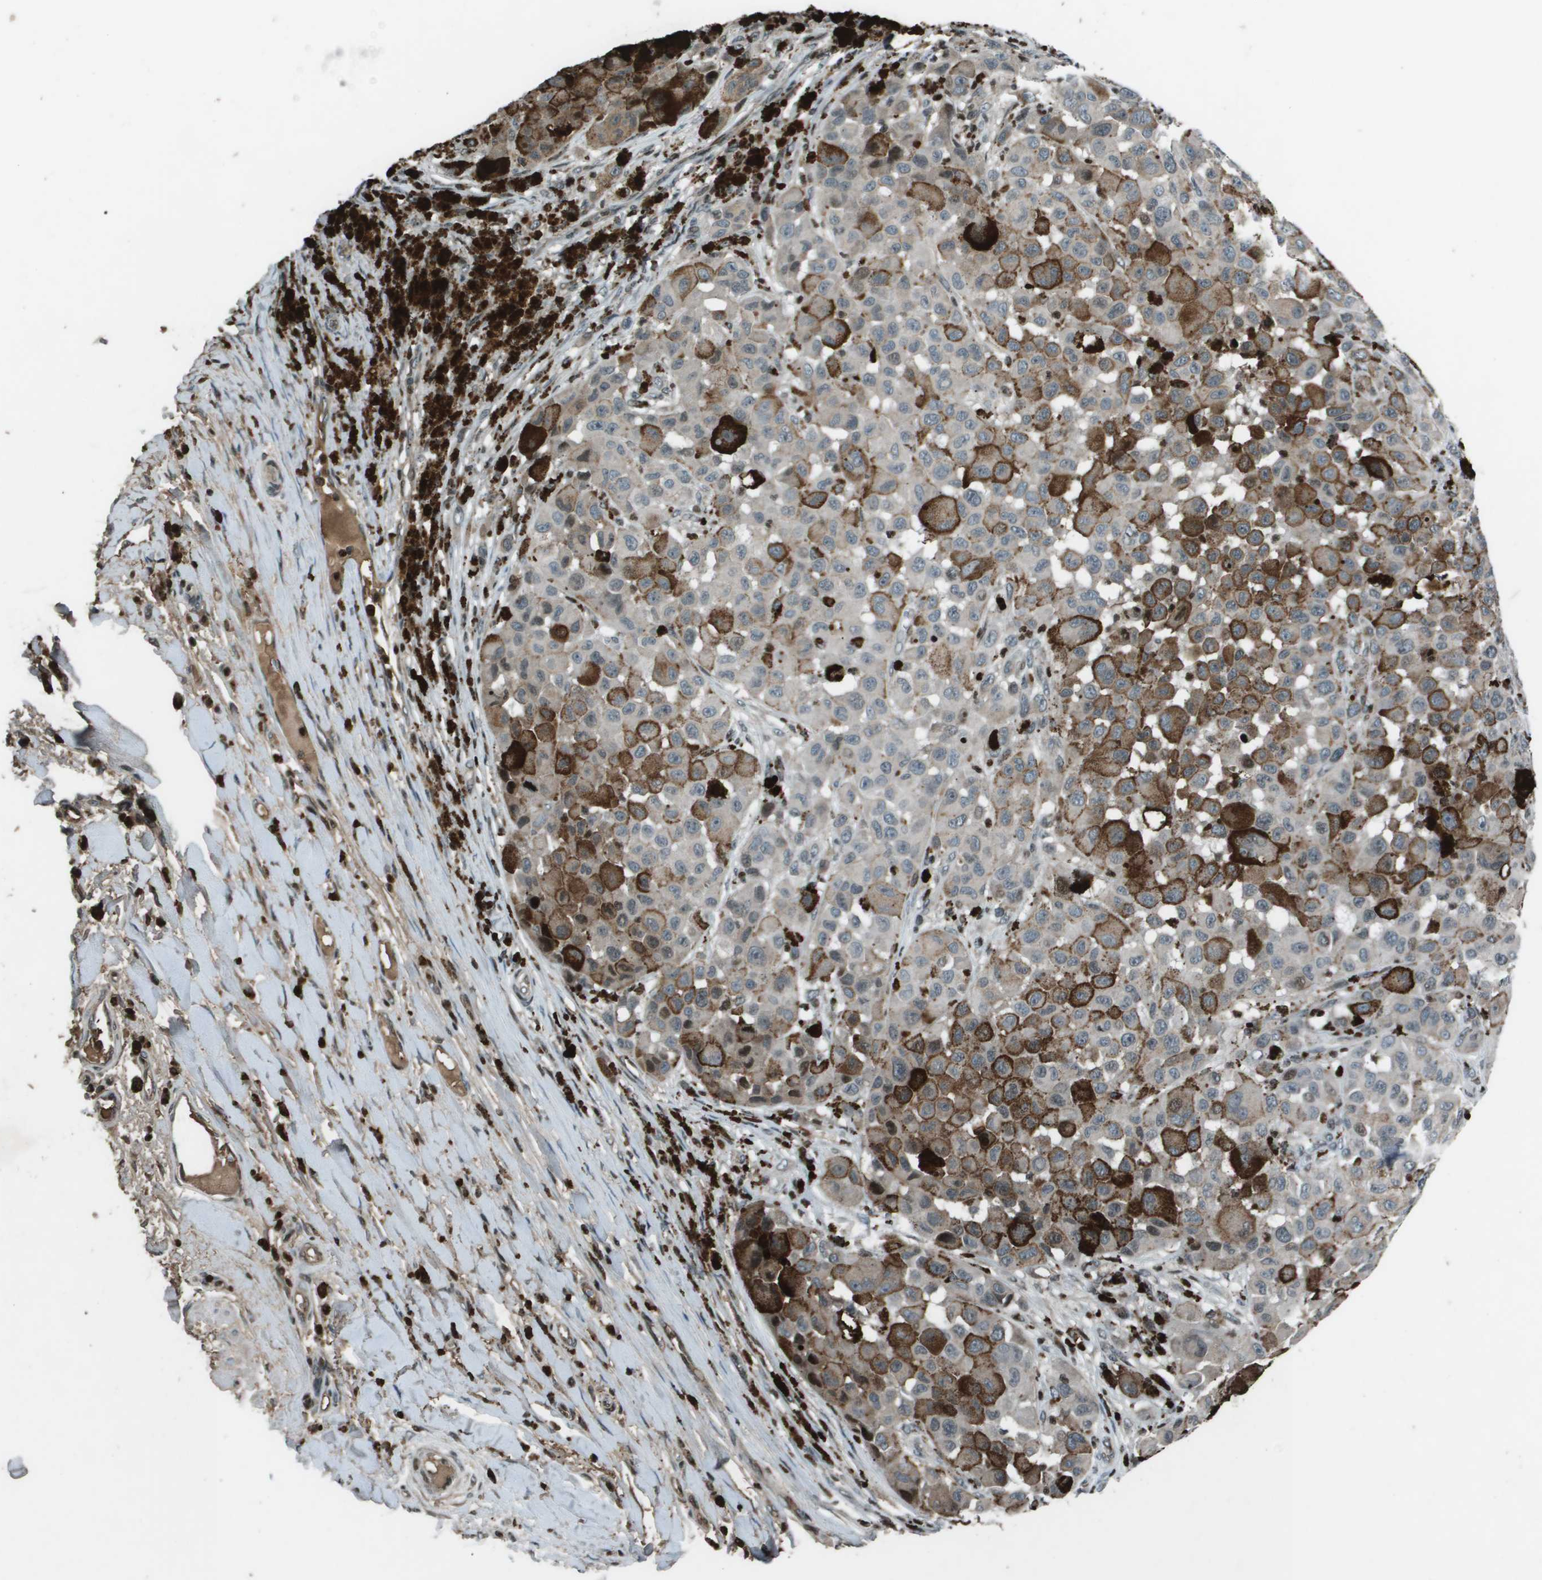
{"staining": {"intensity": "weak", "quantity": "25%-75%", "location": "cytoplasmic/membranous"}, "tissue": "melanoma", "cell_type": "Tumor cells", "image_type": "cancer", "snomed": [{"axis": "morphology", "description": "Malignant melanoma, NOS"}, {"axis": "topography", "description": "Skin"}], "caption": "A micrograph showing weak cytoplasmic/membranous expression in approximately 25%-75% of tumor cells in malignant melanoma, as visualized by brown immunohistochemical staining.", "gene": "CXCL12", "patient": {"sex": "male", "age": 96}}